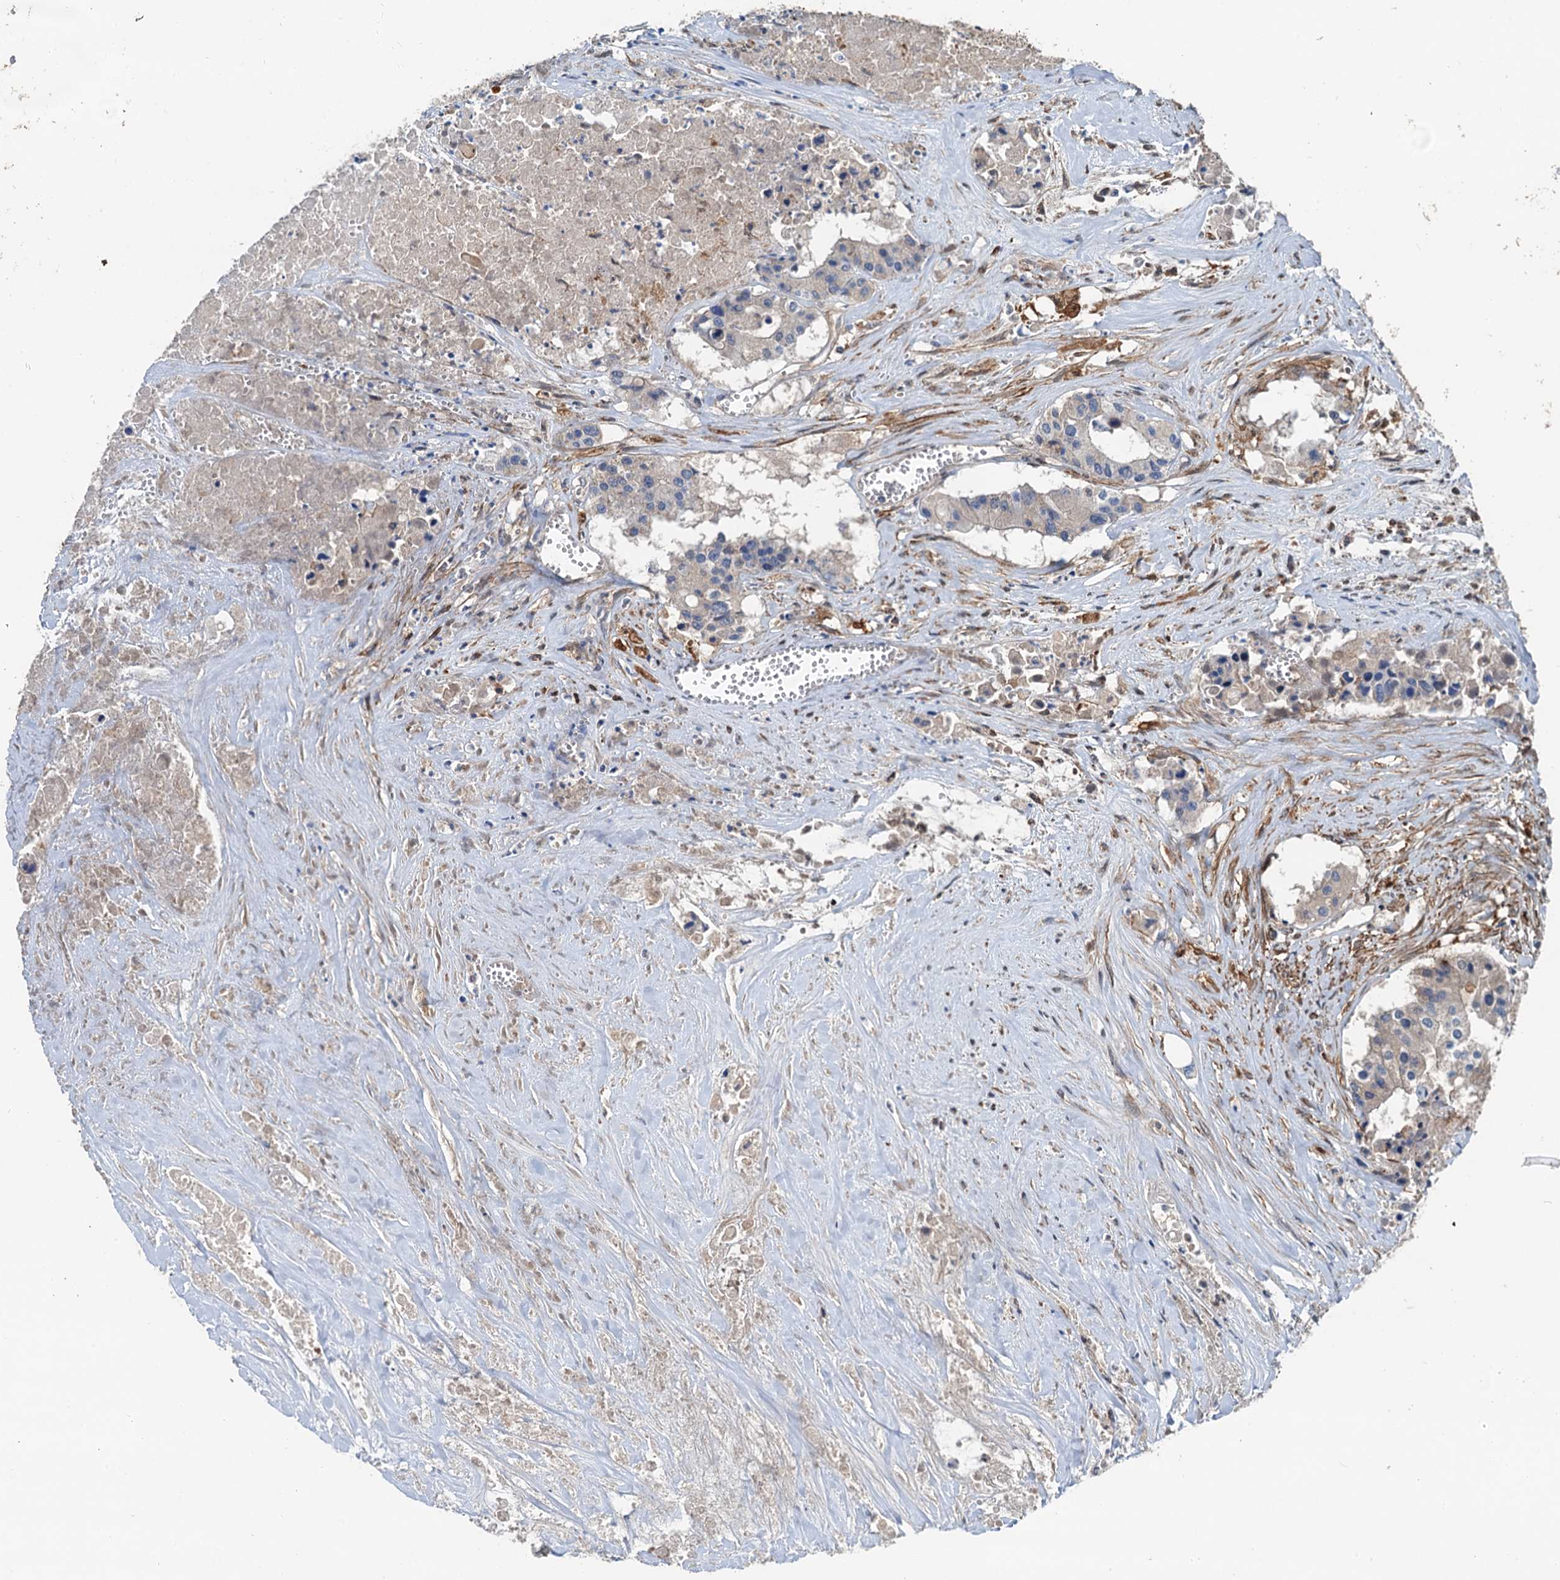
{"staining": {"intensity": "weak", "quantity": "<25%", "location": "cytoplasmic/membranous"}, "tissue": "colorectal cancer", "cell_type": "Tumor cells", "image_type": "cancer", "snomed": [{"axis": "morphology", "description": "Adenocarcinoma, NOS"}, {"axis": "topography", "description": "Colon"}], "caption": "Immunohistochemical staining of colorectal adenocarcinoma displays no significant staining in tumor cells.", "gene": "CSTPP1", "patient": {"sex": "male", "age": 77}}